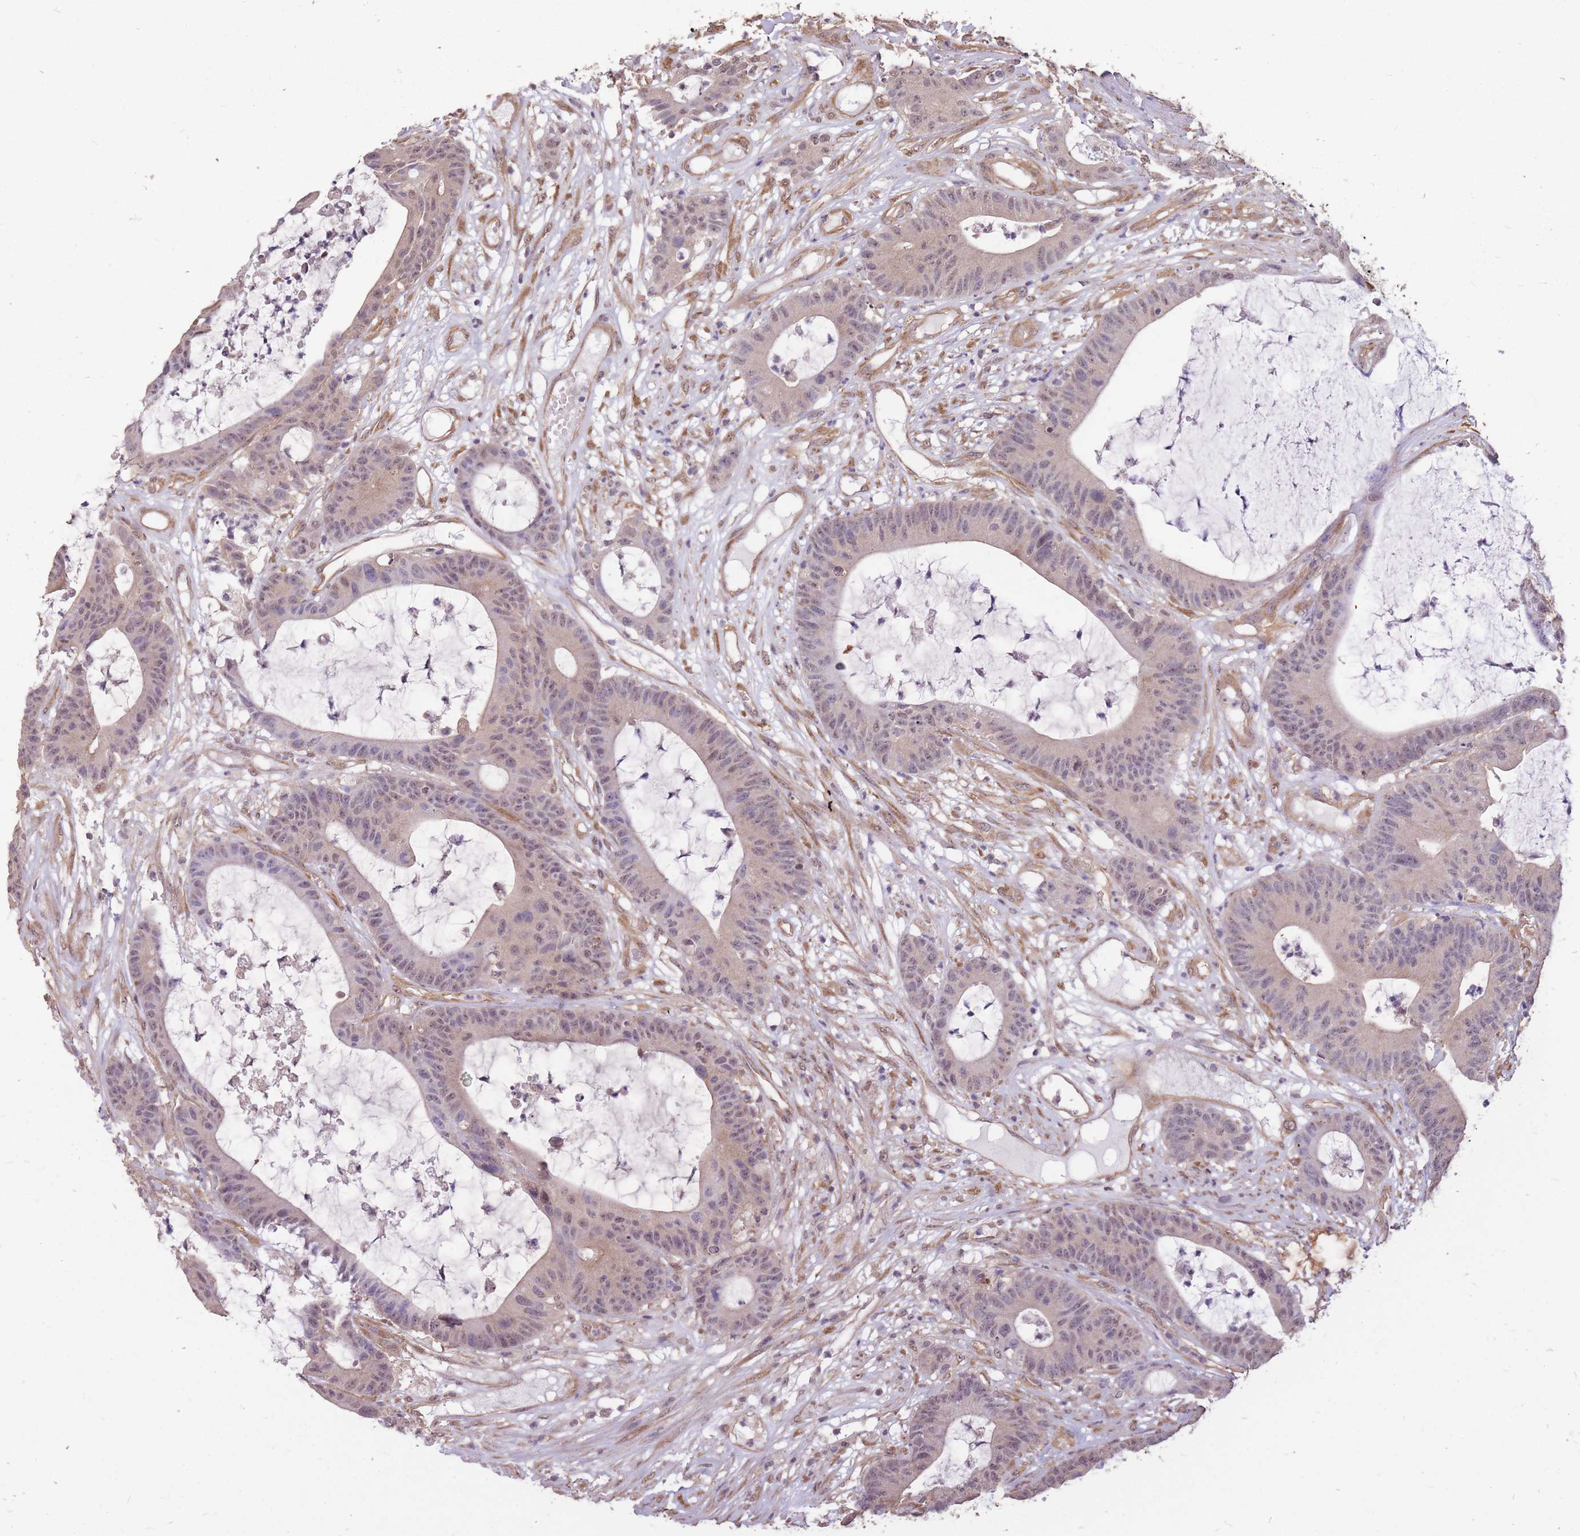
{"staining": {"intensity": "weak", "quantity": "25%-75%", "location": "nuclear"}, "tissue": "colorectal cancer", "cell_type": "Tumor cells", "image_type": "cancer", "snomed": [{"axis": "morphology", "description": "Adenocarcinoma, NOS"}, {"axis": "topography", "description": "Colon"}], "caption": "Tumor cells show low levels of weak nuclear positivity in approximately 25%-75% of cells in human colorectal cancer.", "gene": "DYNC1LI2", "patient": {"sex": "female", "age": 84}}